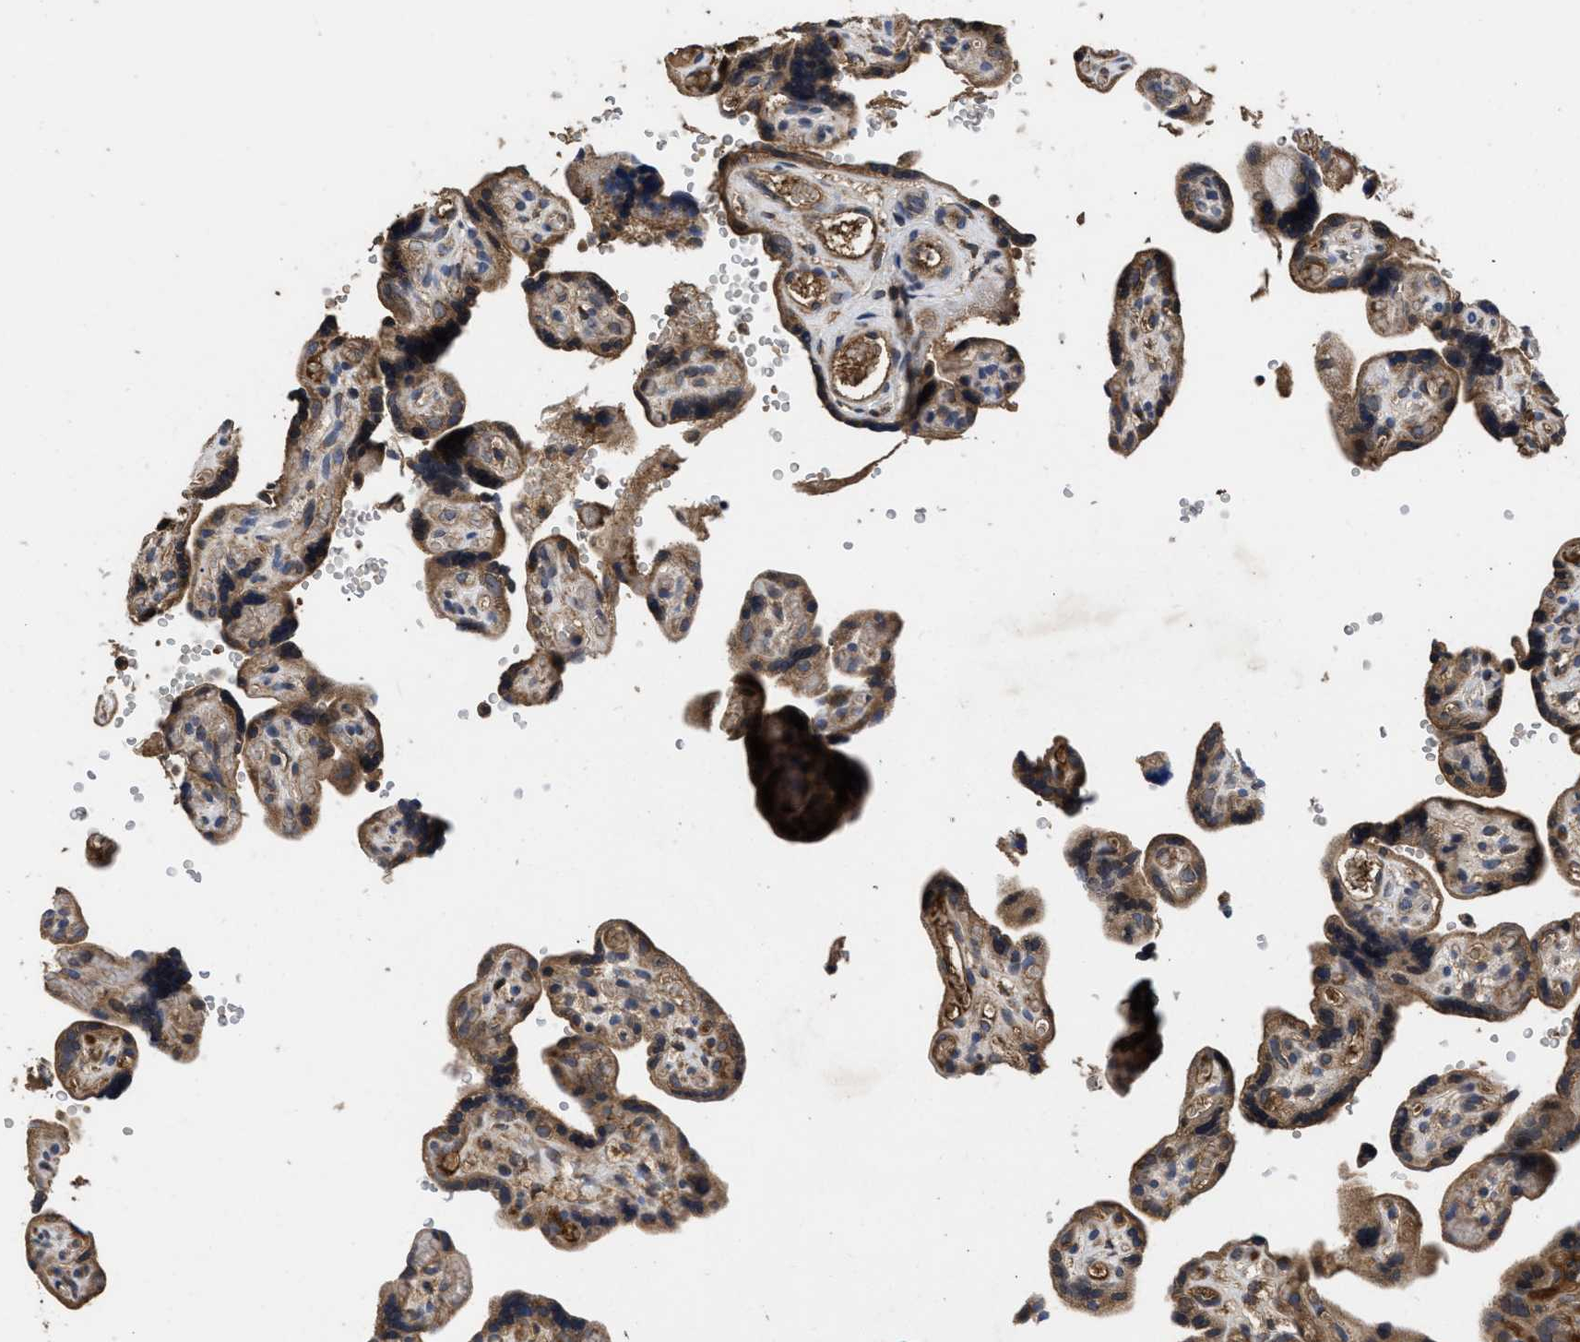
{"staining": {"intensity": "moderate", "quantity": ">75%", "location": "cytoplasmic/membranous"}, "tissue": "placenta", "cell_type": "Decidual cells", "image_type": "normal", "snomed": [{"axis": "morphology", "description": "Normal tissue, NOS"}, {"axis": "topography", "description": "Placenta"}], "caption": "Immunohistochemical staining of normal human placenta demonstrates medium levels of moderate cytoplasmic/membranous expression in approximately >75% of decidual cells. (DAB IHC, brown staining for protein, blue staining for nuclei).", "gene": "LRRC3", "patient": {"sex": "female", "age": 30}}